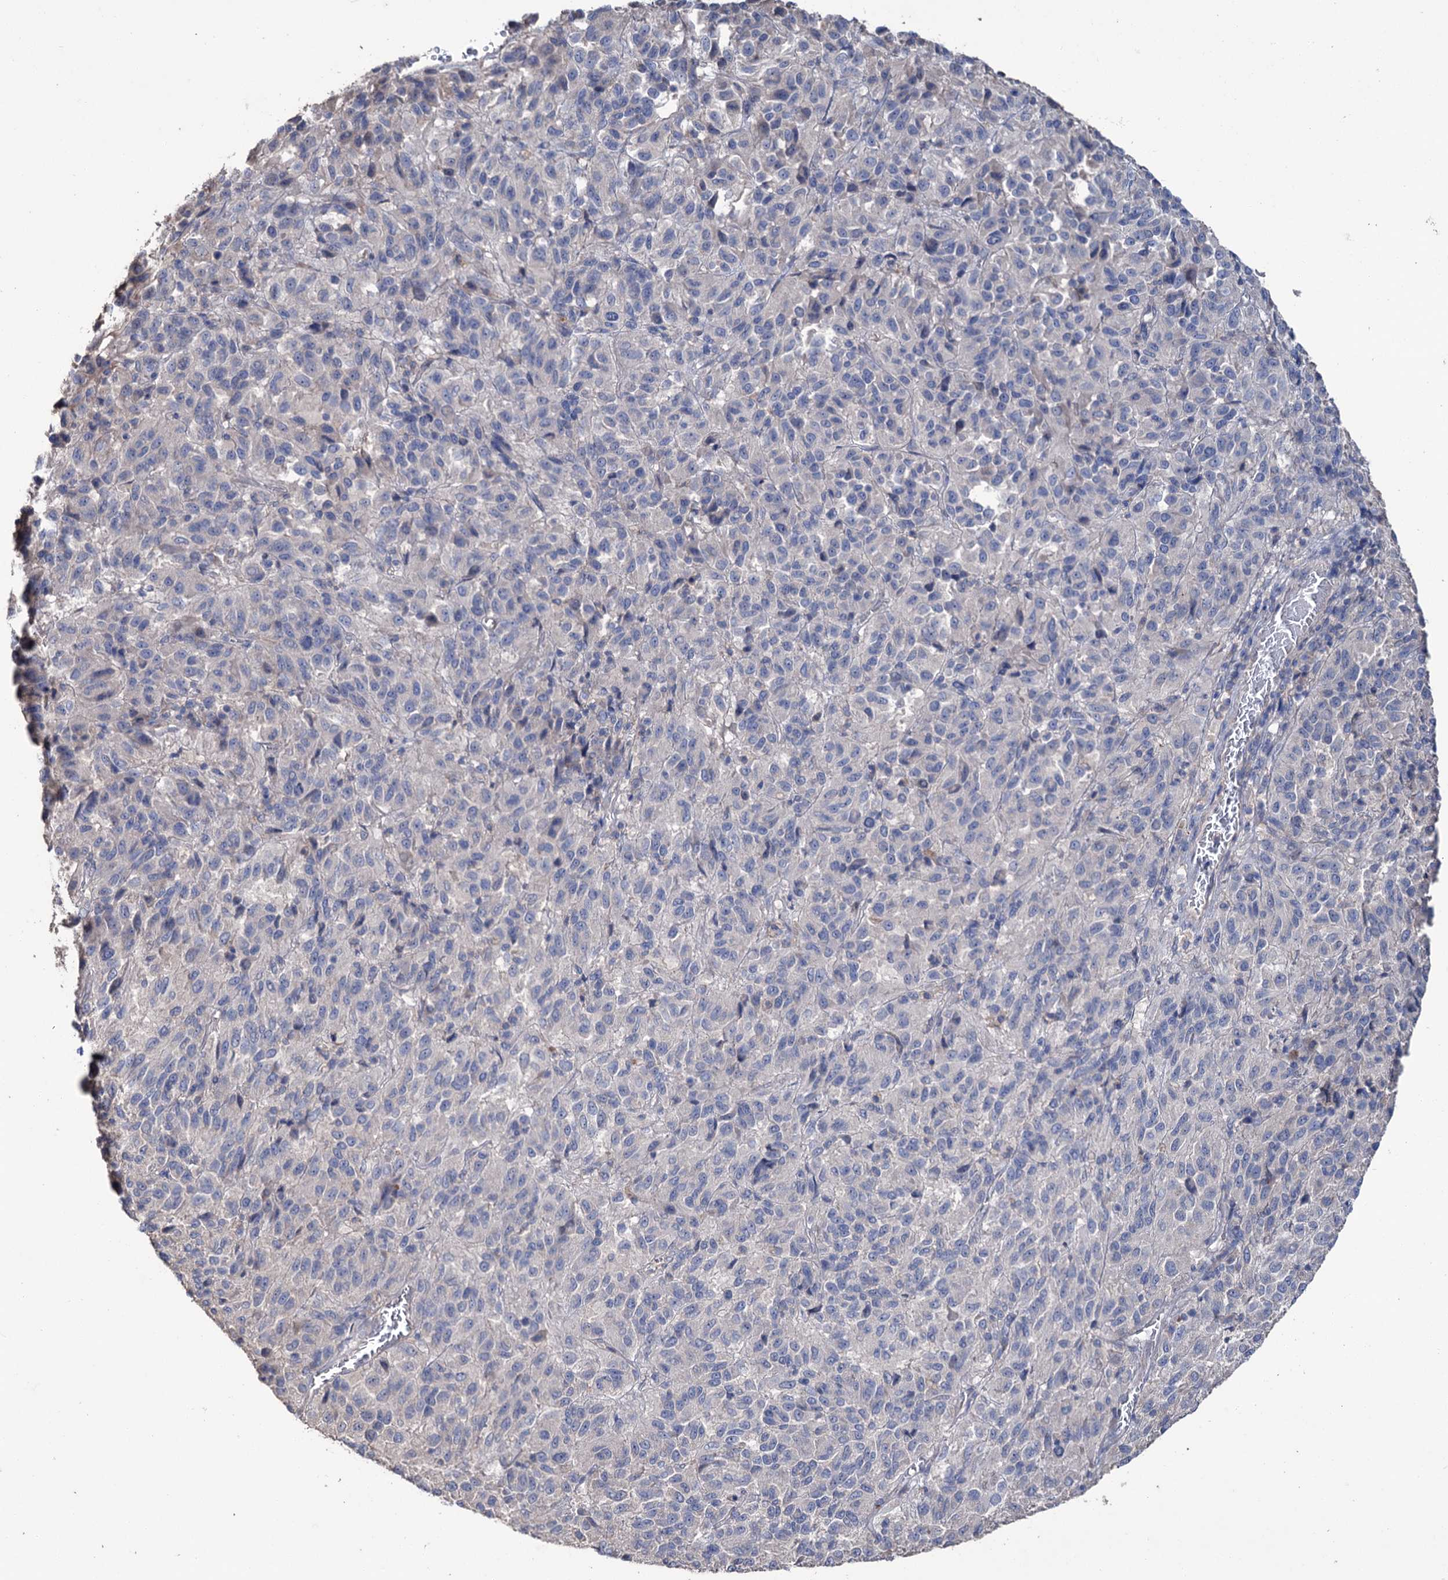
{"staining": {"intensity": "negative", "quantity": "none", "location": "none"}, "tissue": "melanoma", "cell_type": "Tumor cells", "image_type": "cancer", "snomed": [{"axis": "morphology", "description": "Malignant melanoma, Metastatic site"}, {"axis": "topography", "description": "Lung"}], "caption": "This image is of malignant melanoma (metastatic site) stained with immunohistochemistry to label a protein in brown with the nuclei are counter-stained blue. There is no positivity in tumor cells.", "gene": "EPB41L5", "patient": {"sex": "male", "age": 64}}